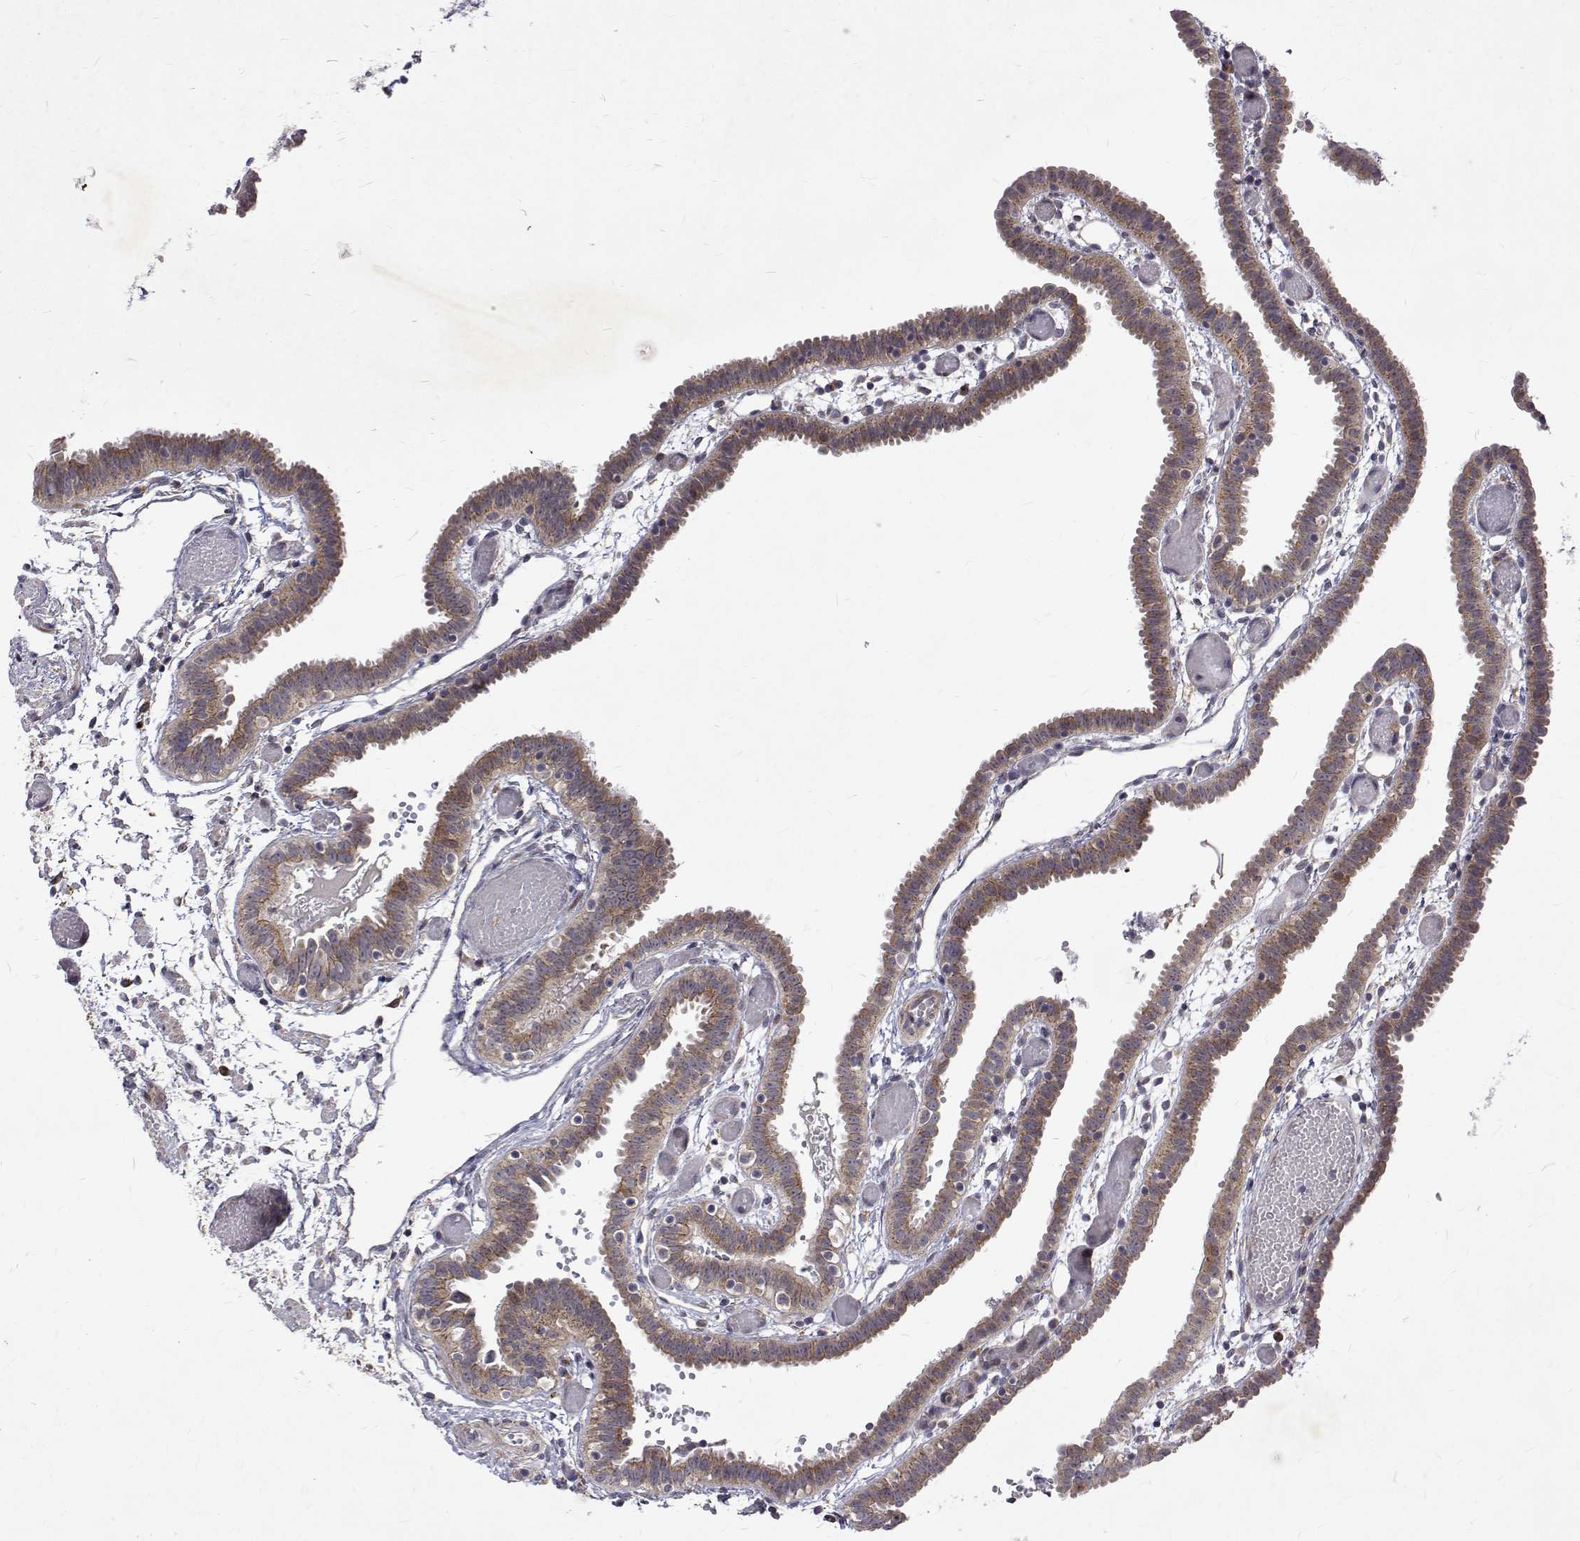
{"staining": {"intensity": "weak", "quantity": ">75%", "location": "cytoplasmic/membranous"}, "tissue": "fallopian tube", "cell_type": "Glandular cells", "image_type": "normal", "snomed": [{"axis": "morphology", "description": "Normal tissue, NOS"}, {"axis": "topography", "description": "Fallopian tube"}], "caption": "High-magnification brightfield microscopy of normal fallopian tube stained with DAB (3,3'-diaminobenzidine) (brown) and counterstained with hematoxylin (blue). glandular cells exhibit weak cytoplasmic/membranous staining is appreciated in about>75% of cells. The staining was performed using DAB (3,3'-diaminobenzidine) to visualize the protein expression in brown, while the nuclei were stained in blue with hematoxylin (Magnification: 20x).", "gene": "ALKBH8", "patient": {"sex": "female", "age": 37}}